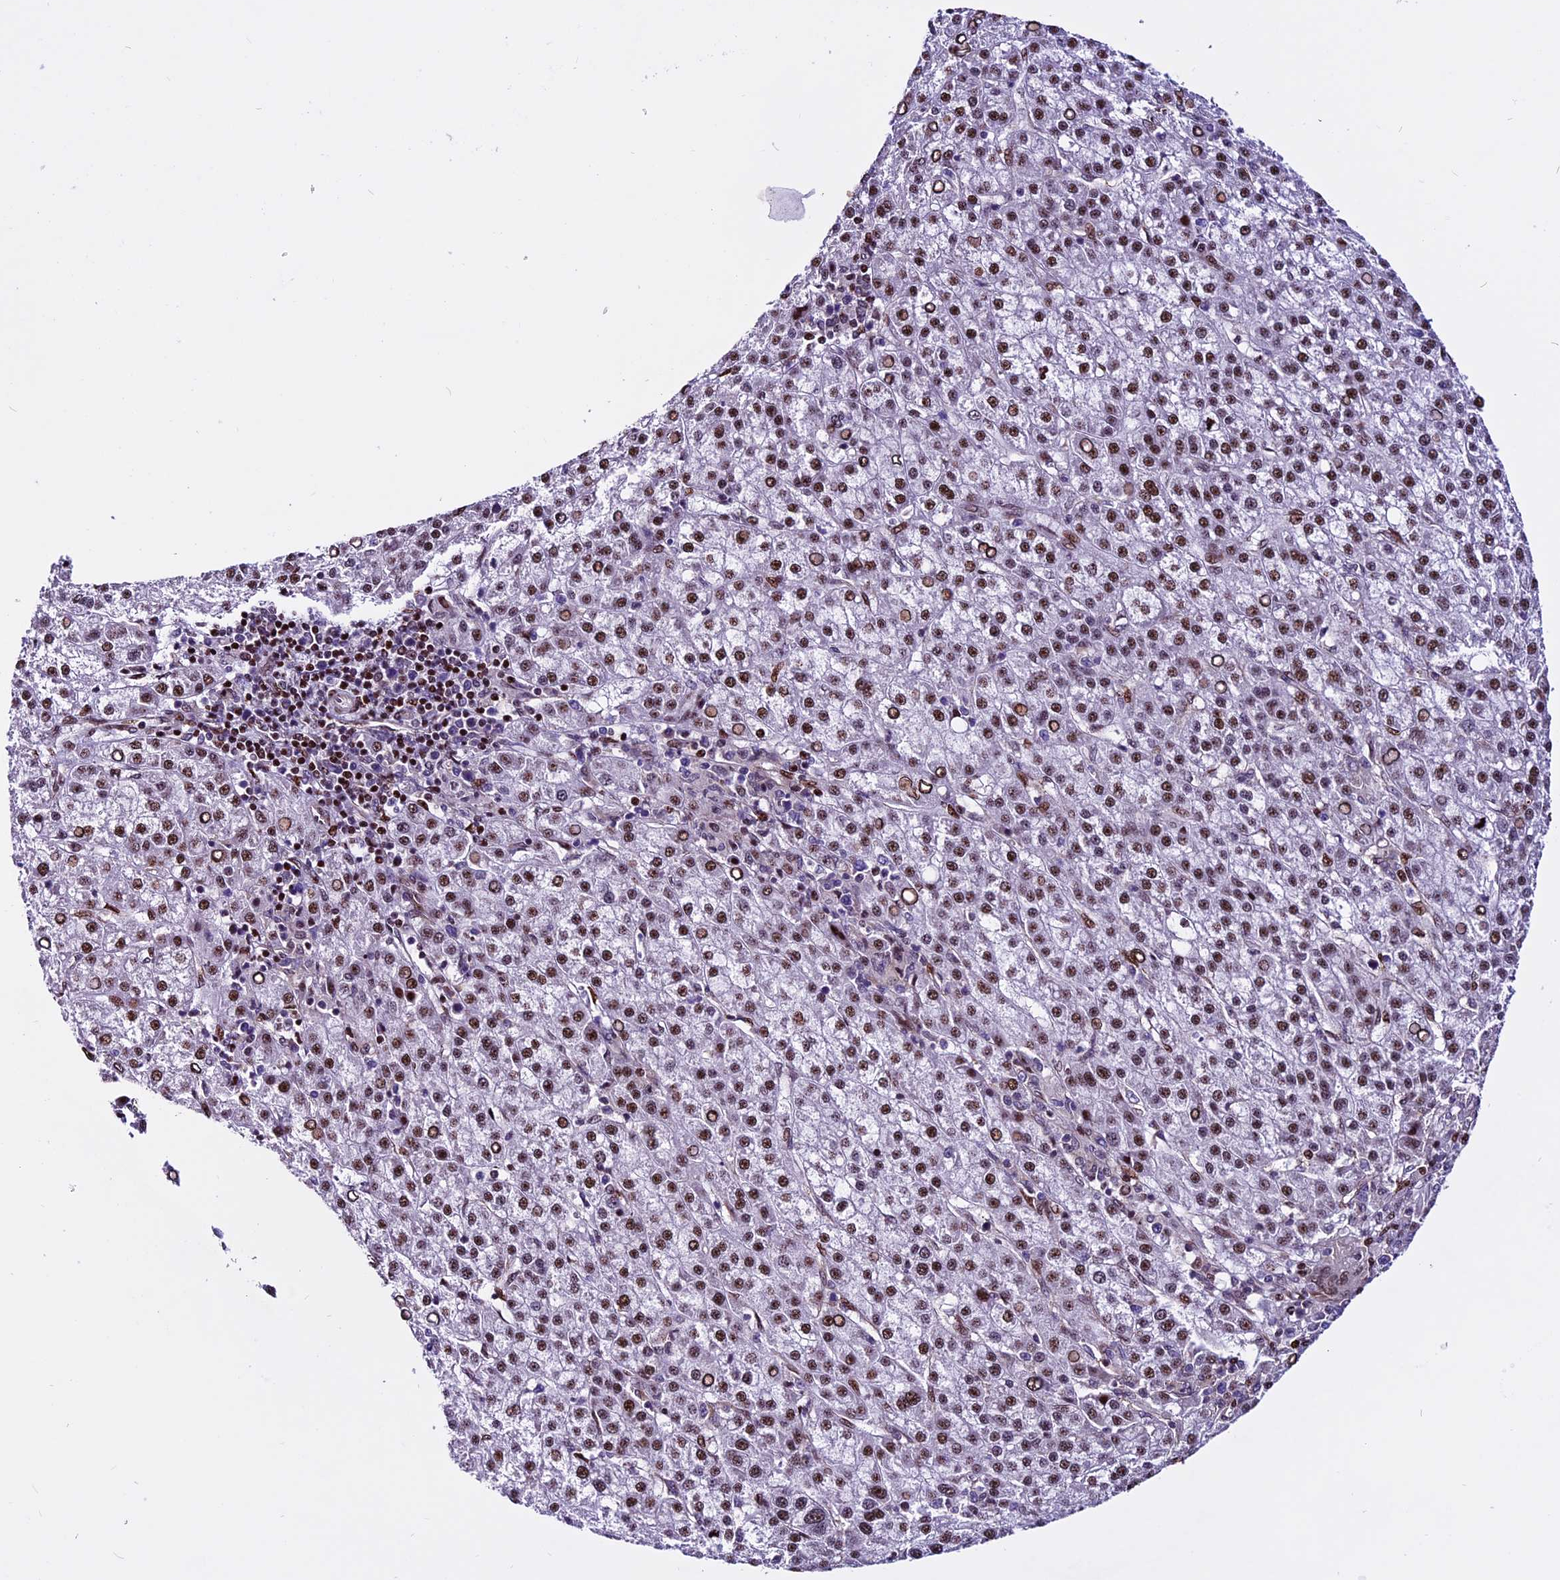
{"staining": {"intensity": "moderate", "quantity": ">75%", "location": "nuclear"}, "tissue": "liver cancer", "cell_type": "Tumor cells", "image_type": "cancer", "snomed": [{"axis": "morphology", "description": "Carcinoma, Hepatocellular, NOS"}, {"axis": "topography", "description": "Liver"}], "caption": "Immunohistochemical staining of liver cancer (hepatocellular carcinoma) displays medium levels of moderate nuclear staining in approximately >75% of tumor cells. Immunohistochemistry stains the protein in brown and the nuclei are stained blue.", "gene": "RINL", "patient": {"sex": "female", "age": 58}}